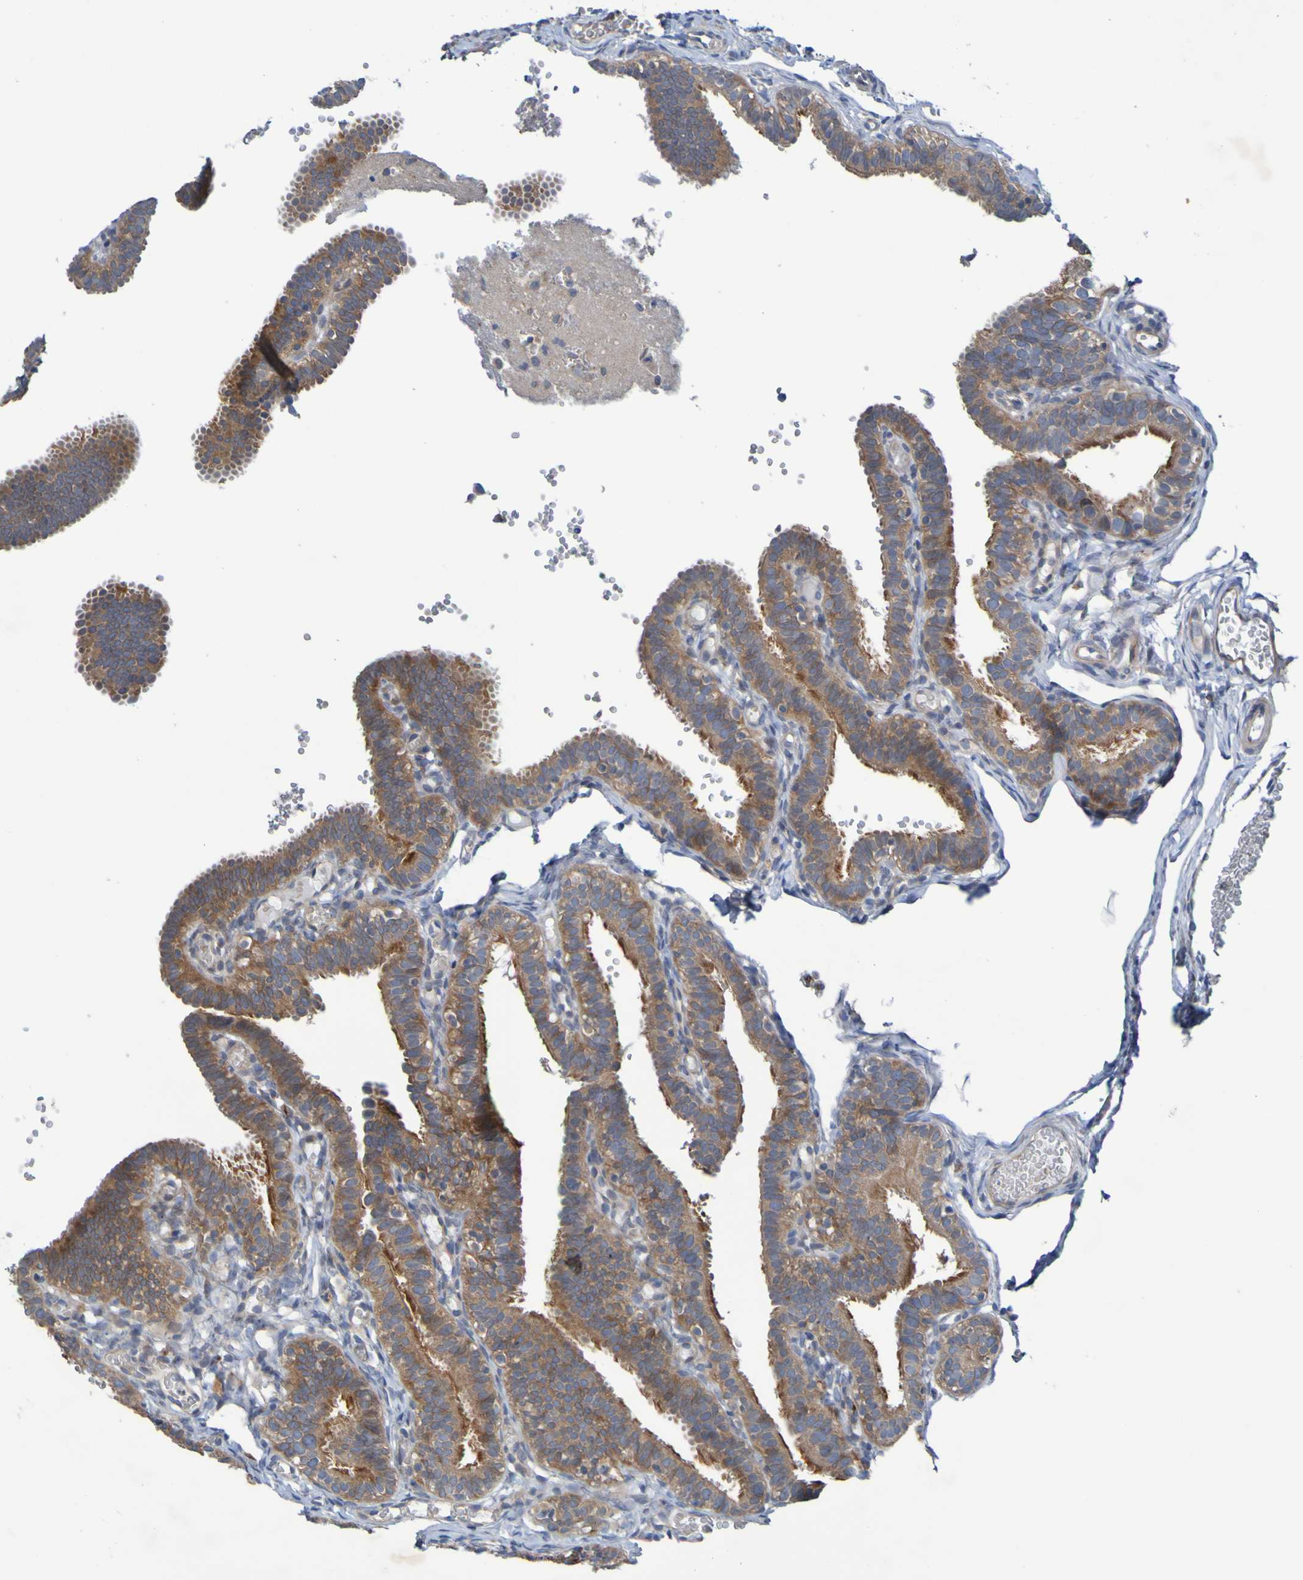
{"staining": {"intensity": "moderate", "quantity": ">75%", "location": "cytoplasmic/membranous"}, "tissue": "fallopian tube", "cell_type": "Glandular cells", "image_type": "normal", "snomed": [{"axis": "morphology", "description": "Normal tissue, NOS"}, {"axis": "topography", "description": "Fallopian tube"}, {"axis": "topography", "description": "Placenta"}], "caption": "Immunohistochemical staining of normal human fallopian tube shows >75% levels of moderate cytoplasmic/membranous protein staining in approximately >75% of glandular cells. (brown staining indicates protein expression, while blue staining denotes nuclei).", "gene": "SDK1", "patient": {"sex": "female", "age": 34}}